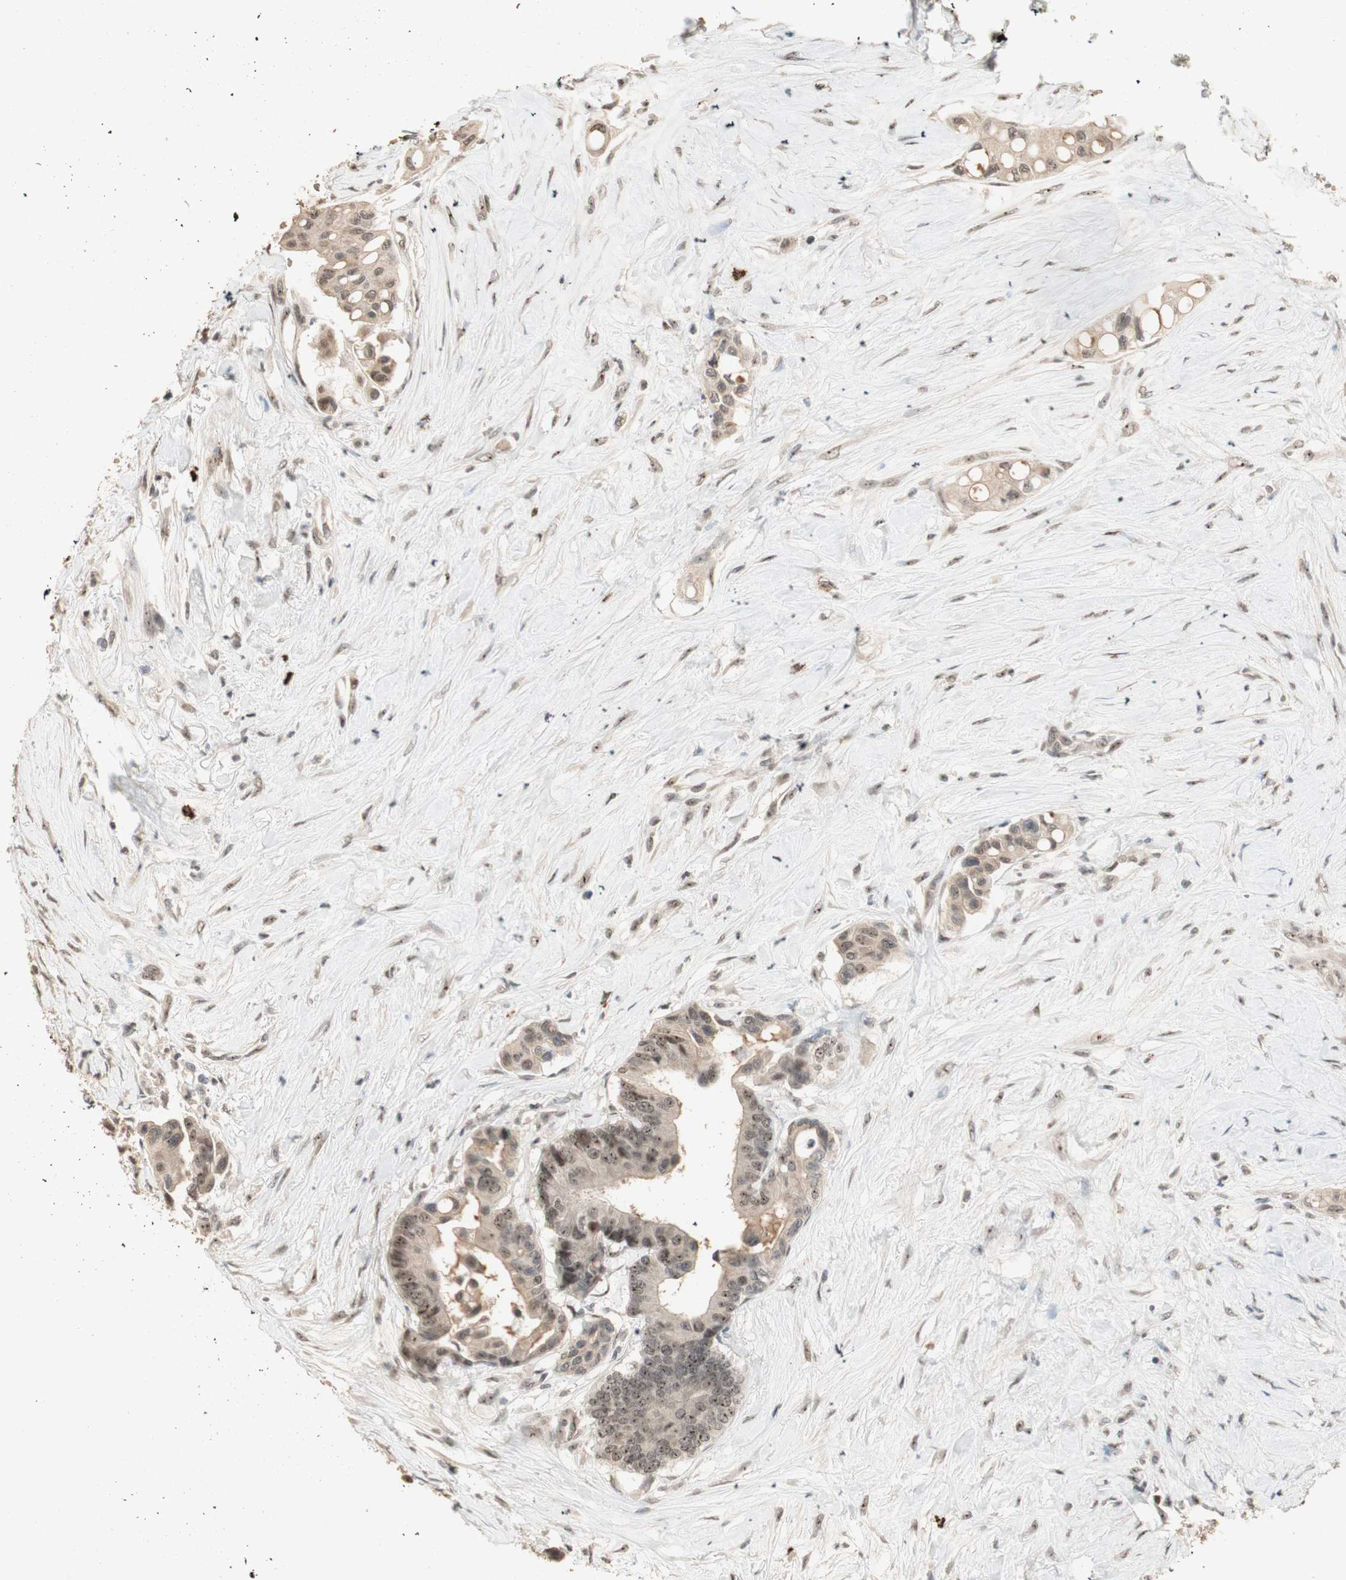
{"staining": {"intensity": "moderate", "quantity": ">75%", "location": "cytoplasmic/membranous,nuclear"}, "tissue": "colorectal cancer", "cell_type": "Tumor cells", "image_type": "cancer", "snomed": [{"axis": "morphology", "description": "Normal tissue, NOS"}, {"axis": "morphology", "description": "Adenocarcinoma, NOS"}, {"axis": "topography", "description": "Colon"}], "caption": "Colorectal adenocarcinoma stained with IHC displays moderate cytoplasmic/membranous and nuclear positivity in approximately >75% of tumor cells. The protein is stained brown, and the nuclei are stained in blue (DAB IHC with brightfield microscopy, high magnification).", "gene": "ETV4", "patient": {"sex": "male", "age": 82}}